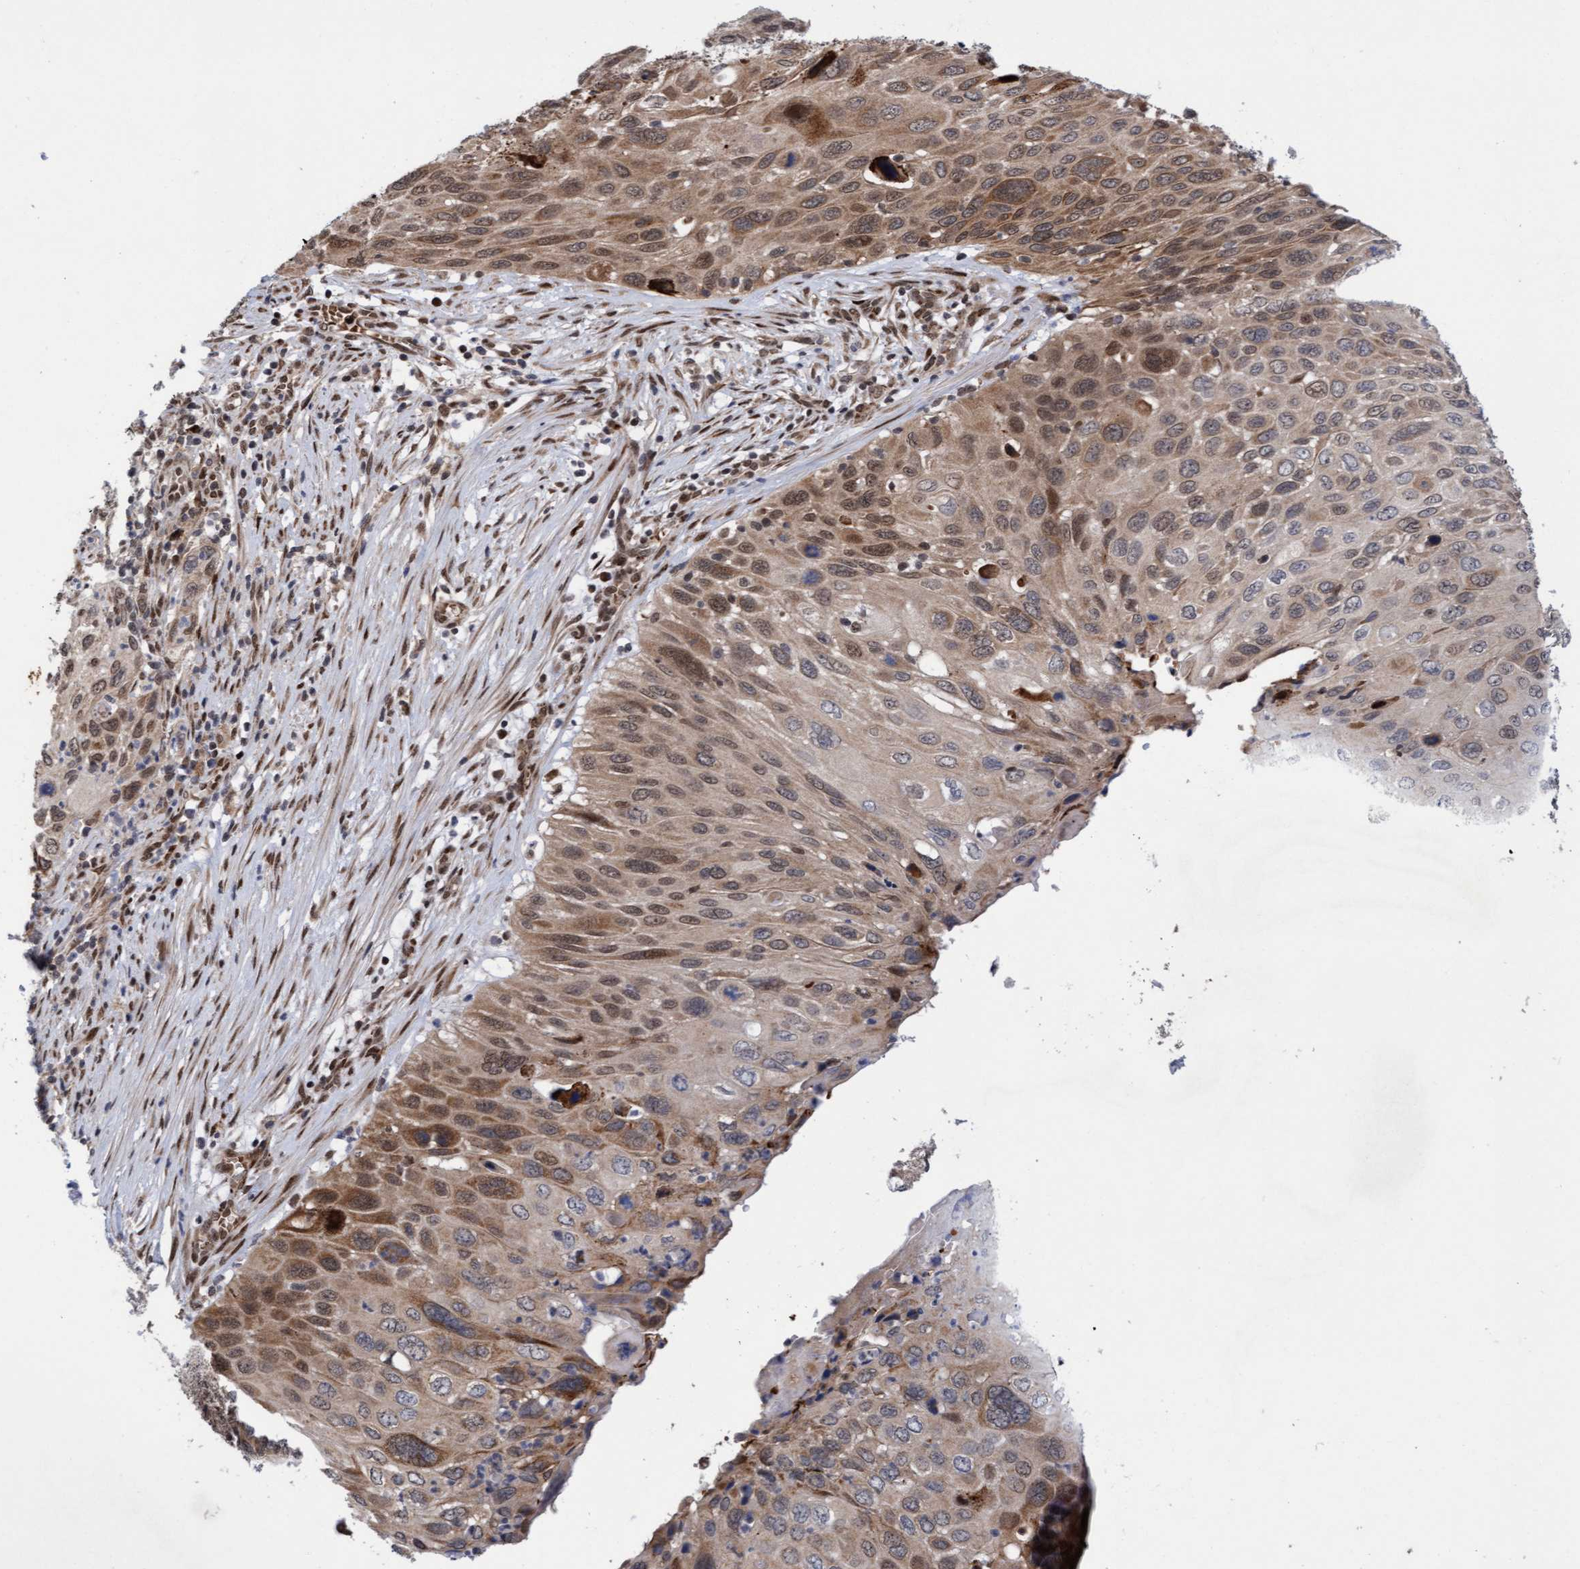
{"staining": {"intensity": "moderate", "quantity": ">75%", "location": "cytoplasmic/membranous,nuclear"}, "tissue": "cervical cancer", "cell_type": "Tumor cells", "image_type": "cancer", "snomed": [{"axis": "morphology", "description": "Squamous cell carcinoma, NOS"}, {"axis": "topography", "description": "Cervix"}], "caption": "IHC of human squamous cell carcinoma (cervical) reveals medium levels of moderate cytoplasmic/membranous and nuclear positivity in approximately >75% of tumor cells. IHC stains the protein in brown and the nuclei are stained blue.", "gene": "TANC2", "patient": {"sex": "female", "age": 70}}